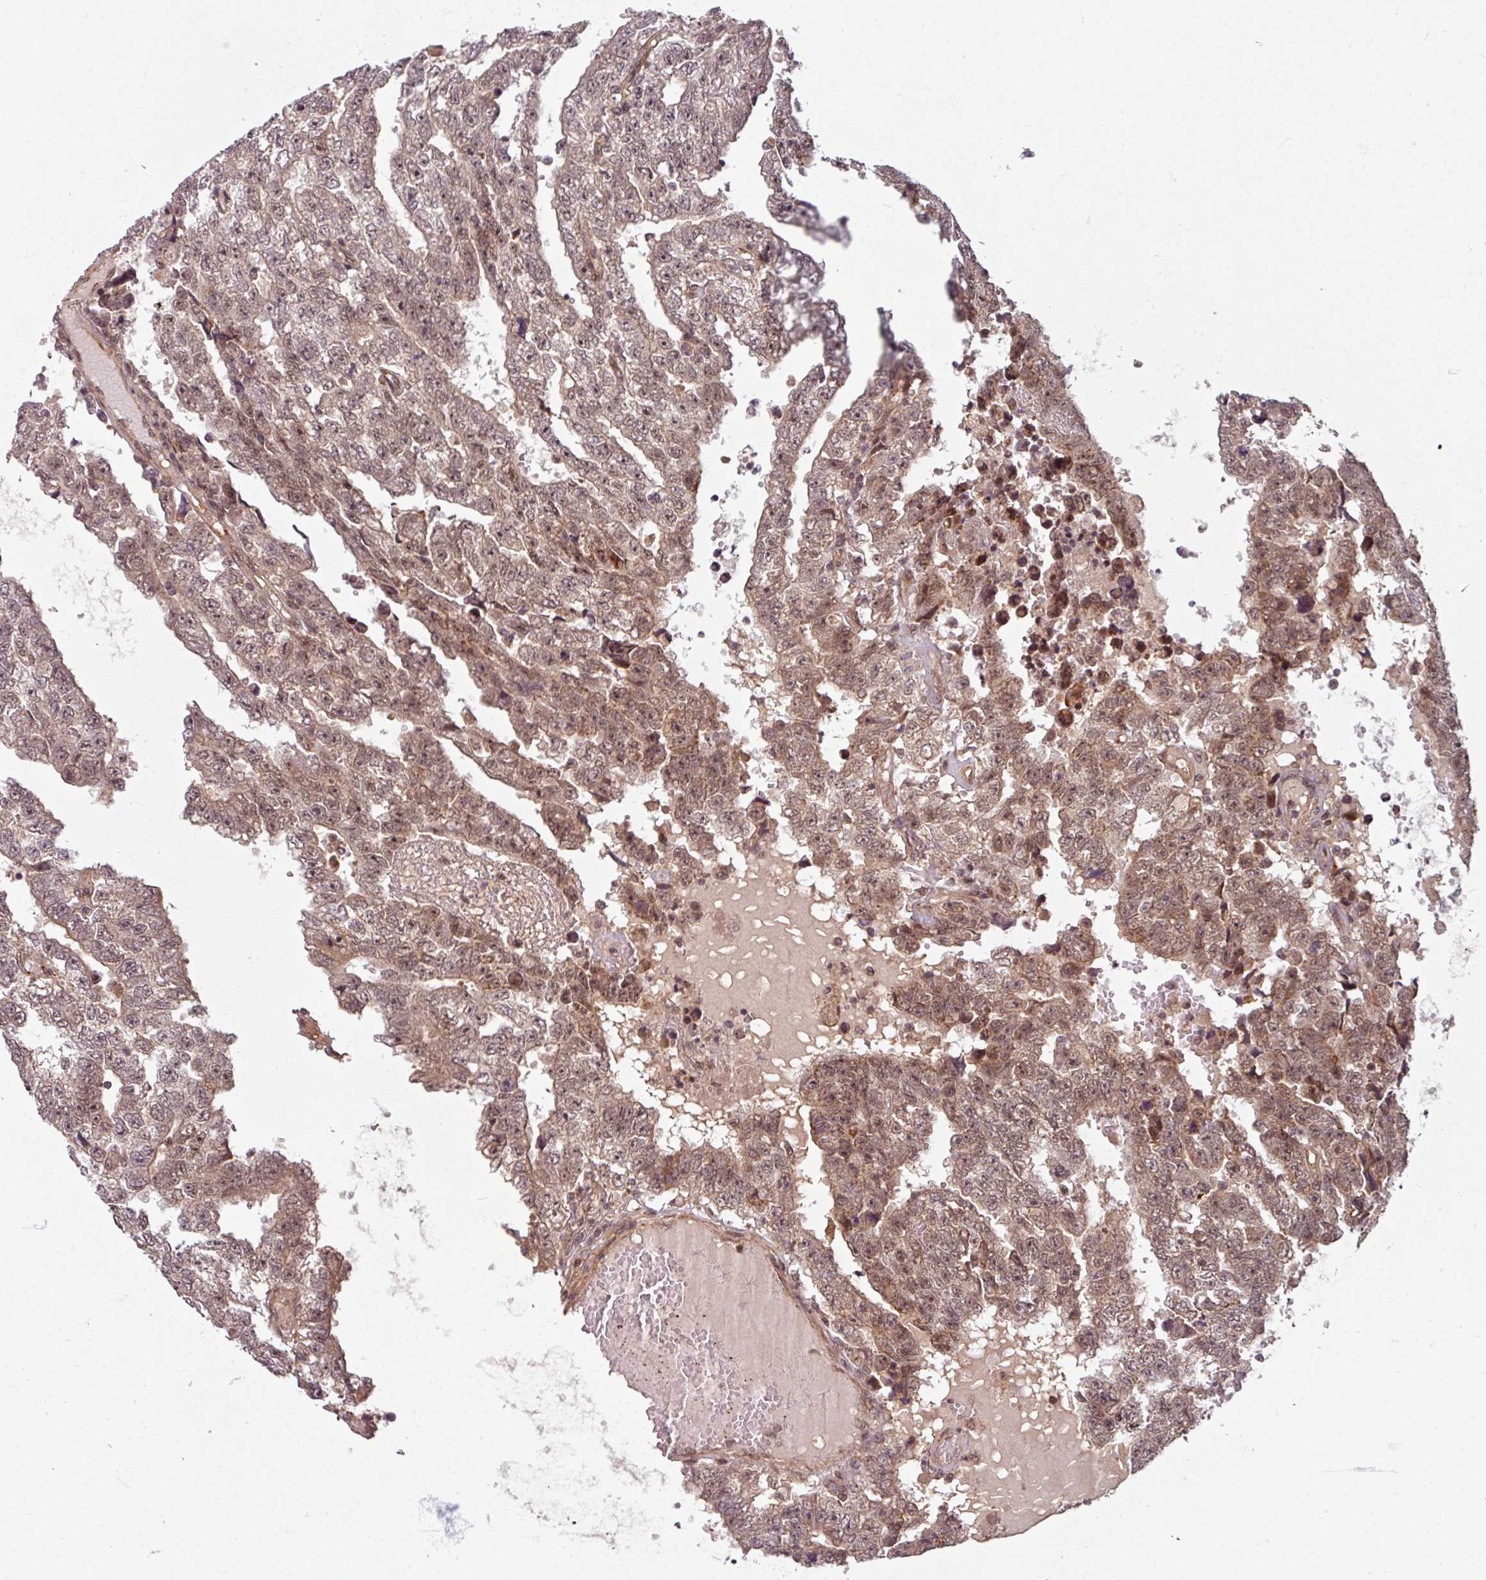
{"staining": {"intensity": "moderate", "quantity": "25%-75%", "location": "cytoplasmic/membranous,nuclear"}, "tissue": "testis cancer", "cell_type": "Tumor cells", "image_type": "cancer", "snomed": [{"axis": "morphology", "description": "Carcinoma, Embryonal, NOS"}, {"axis": "topography", "description": "Testis"}], "caption": "This micrograph demonstrates immunohistochemistry staining of human testis cancer, with medium moderate cytoplasmic/membranous and nuclear positivity in about 25%-75% of tumor cells.", "gene": "SWI5", "patient": {"sex": "male", "age": 25}}